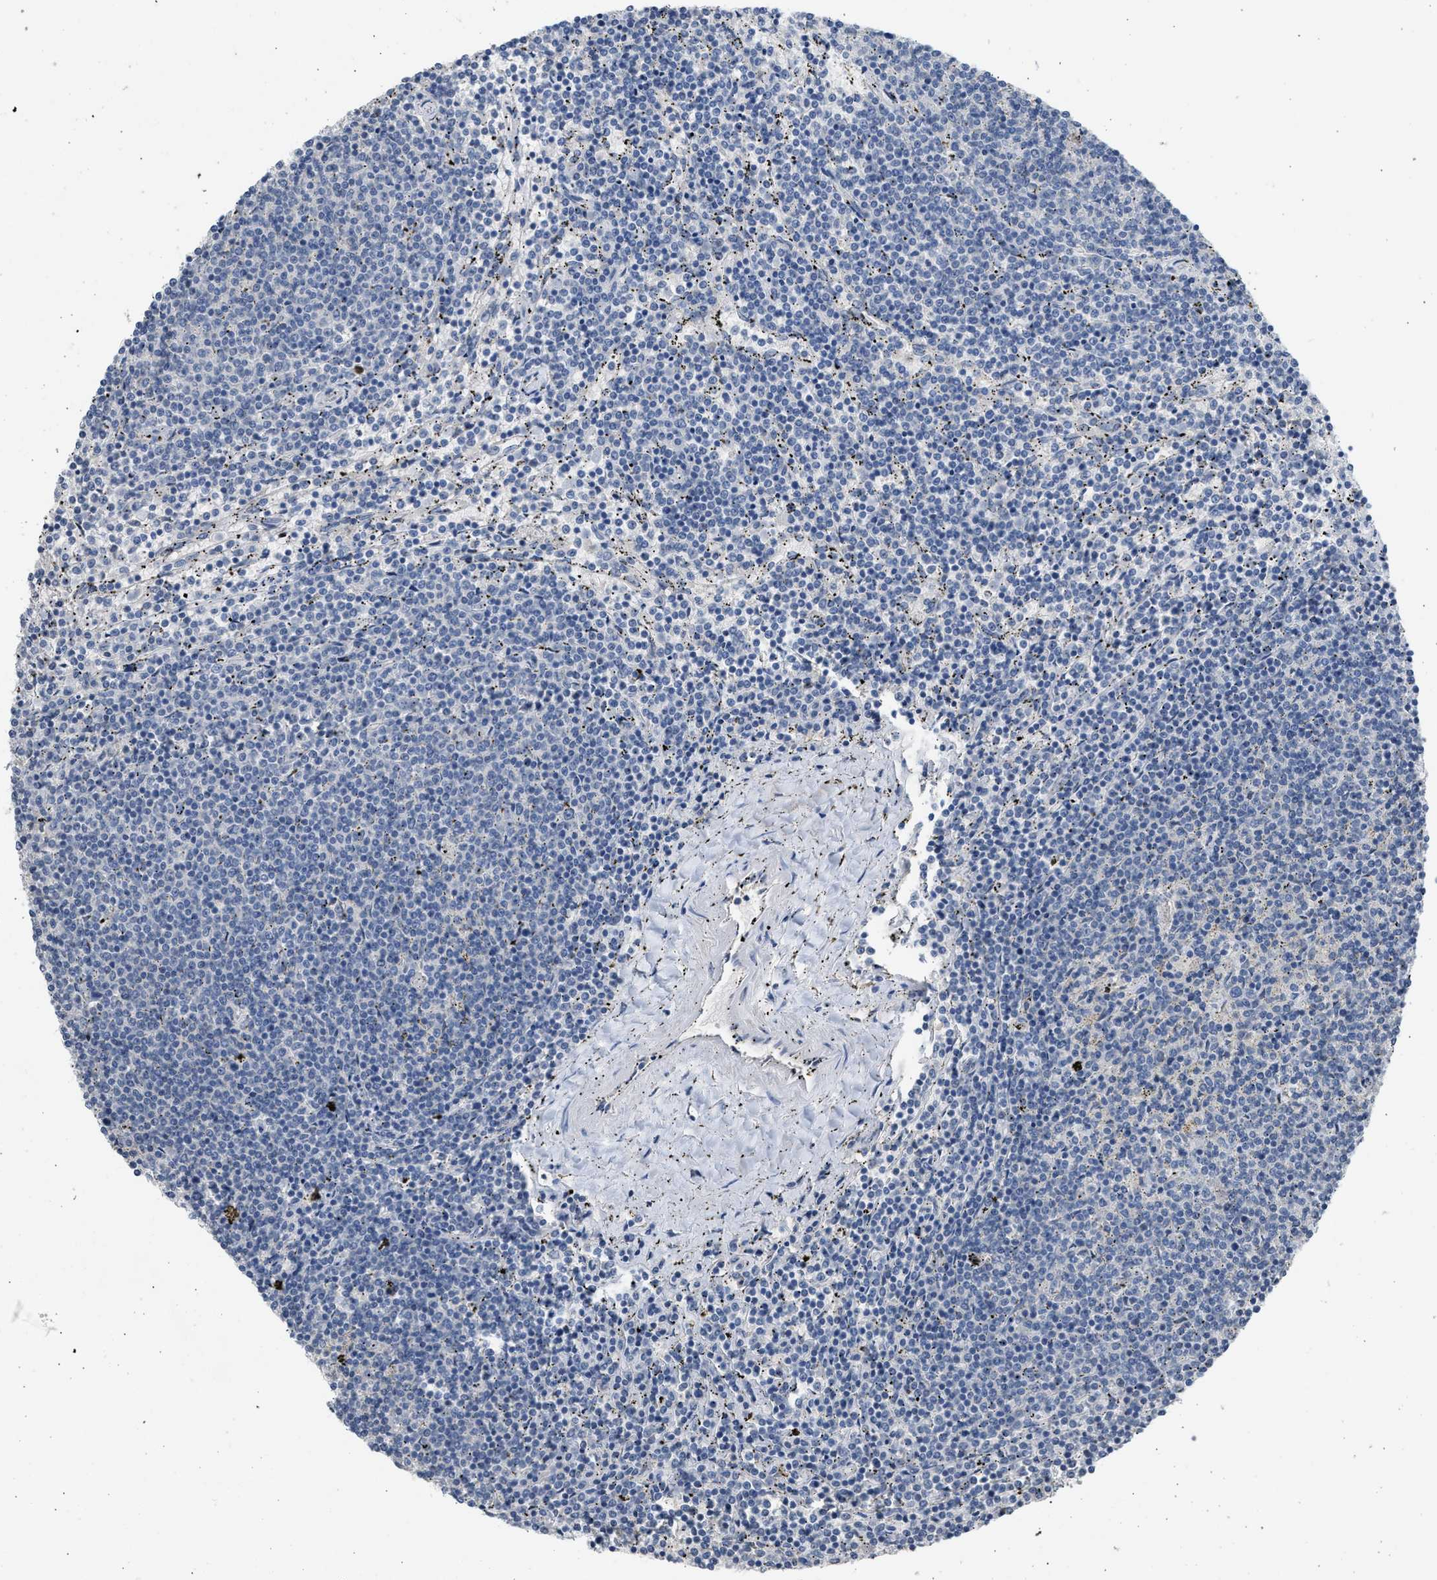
{"staining": {"intensity": "negative", "quantity": "none", "location": "none"}, "tissue": "lymphoma", "cell_type": "Tumor cells", "image_type": "cancer", "snomed": [{"axis": "morphology", "description": "Malignant lymphoma, non-Hodgkin's type, Low grade"}, {"axis": "topography", "description": "Spleen"}], "caption": "A photomicrograph of malignant lymphoma, non-Hodgkin's type (low-grade) stained for a protein reveals no brown staining in tumor cells. (DAB immunohistochemistry (IHC) visualized using brightfield microscopy, high magnification).", "gene": "SULT2A1", "patient": {"sex": "female", "age": 50}}